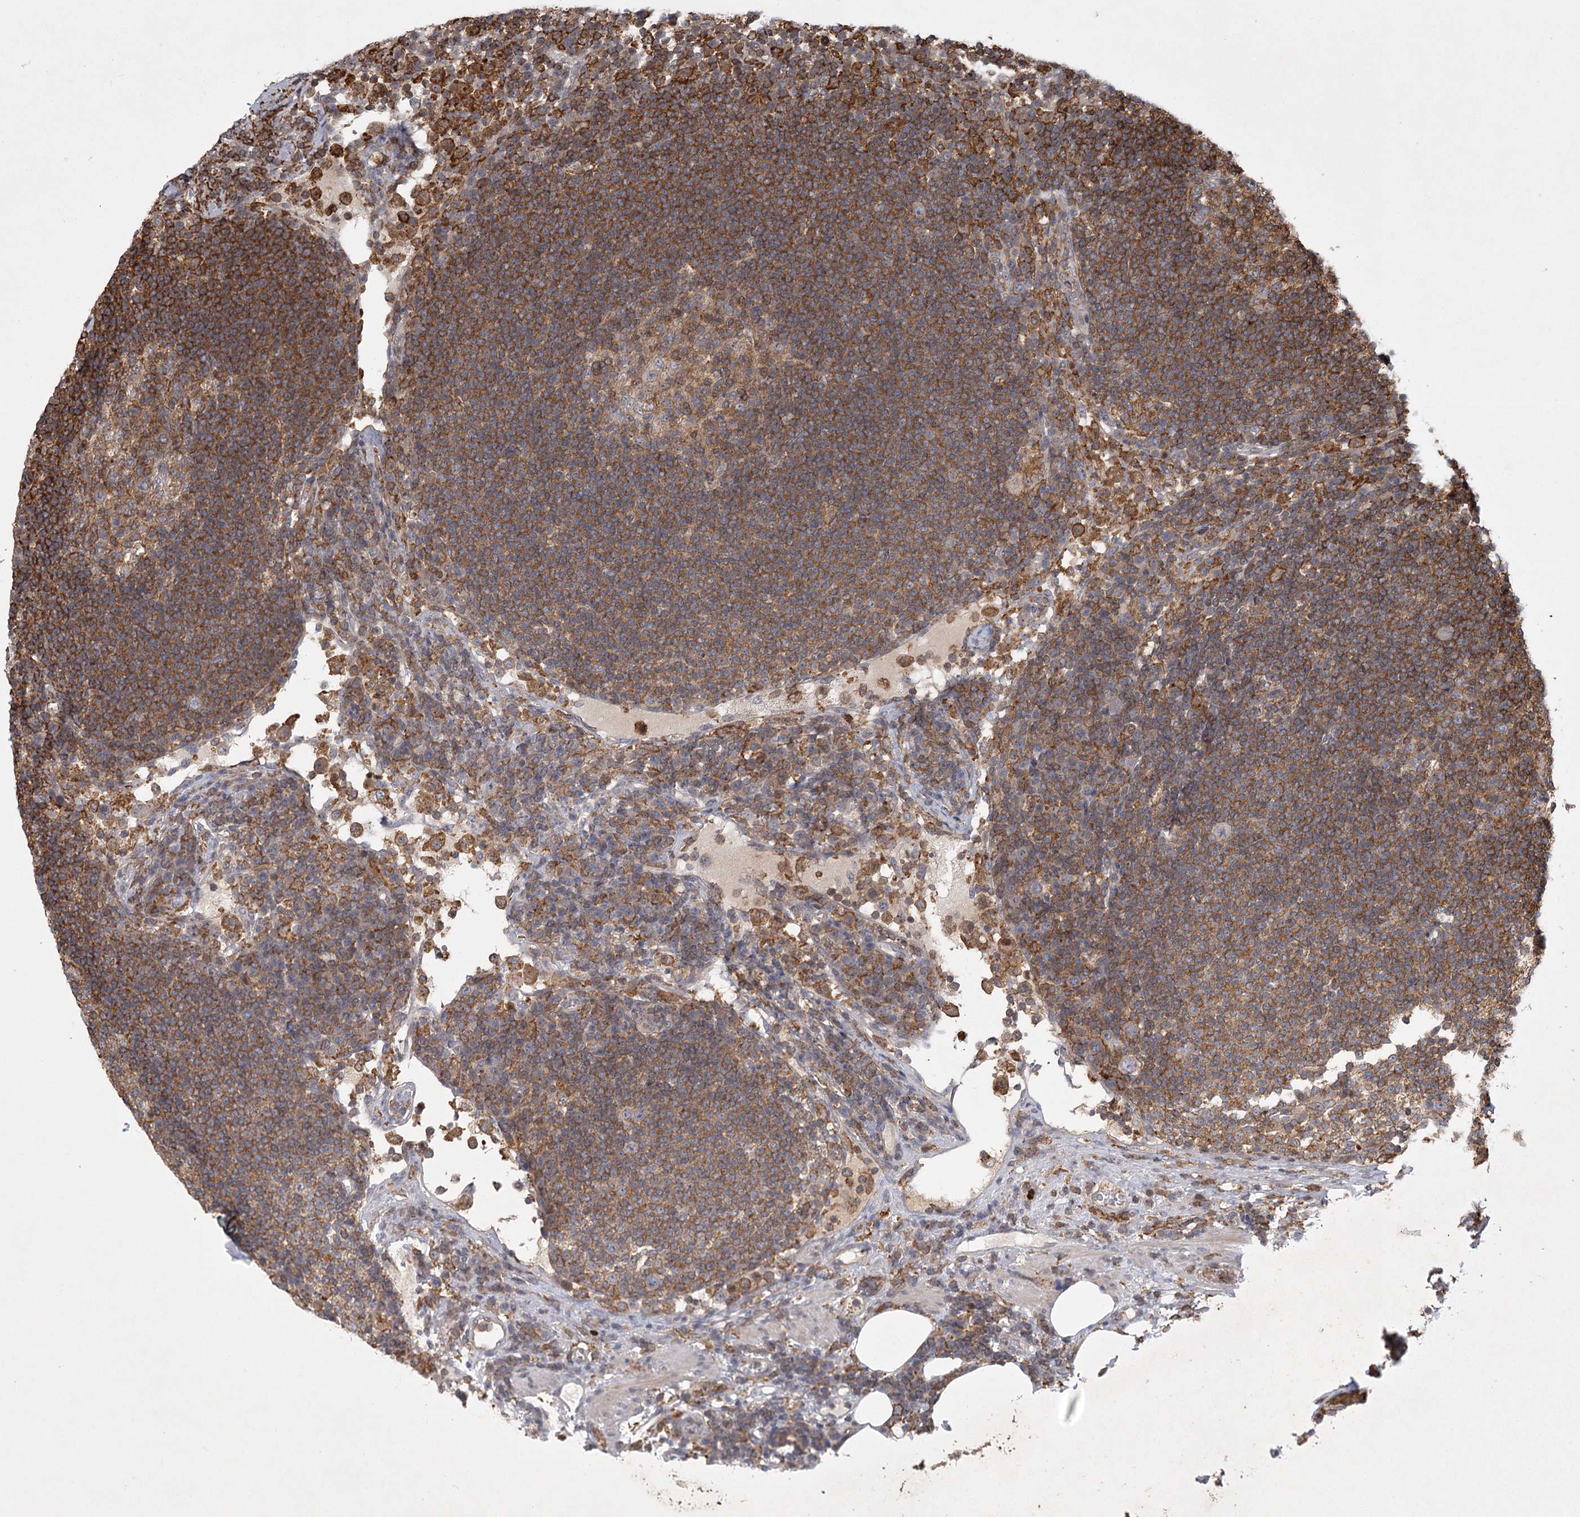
{"staining": {"intensity": "moderate", "quantity": "25%-75%", "location": "cytoplasmic/membranous"}, "tissue": "lymph node", "cell_type": "Germinal center cells", "image_type": "normal", "snomed": [{"axis": "morphology", "description": "Normal tissue, NOS"}, {"axis": "topography", "description": "Lymph node"}], "caption": "Protein analysis of unremarkable lymph node displays moderate cytoplasmic/membranous staining in approximately 25%-75% of germinal center cells. The staining was performed using DAB, with brown indicating positive protein expression. Nuclei are stained blue with hematoxylin.", "gene": "MEPE", "patient": {"sex": "female", "age": 53}}